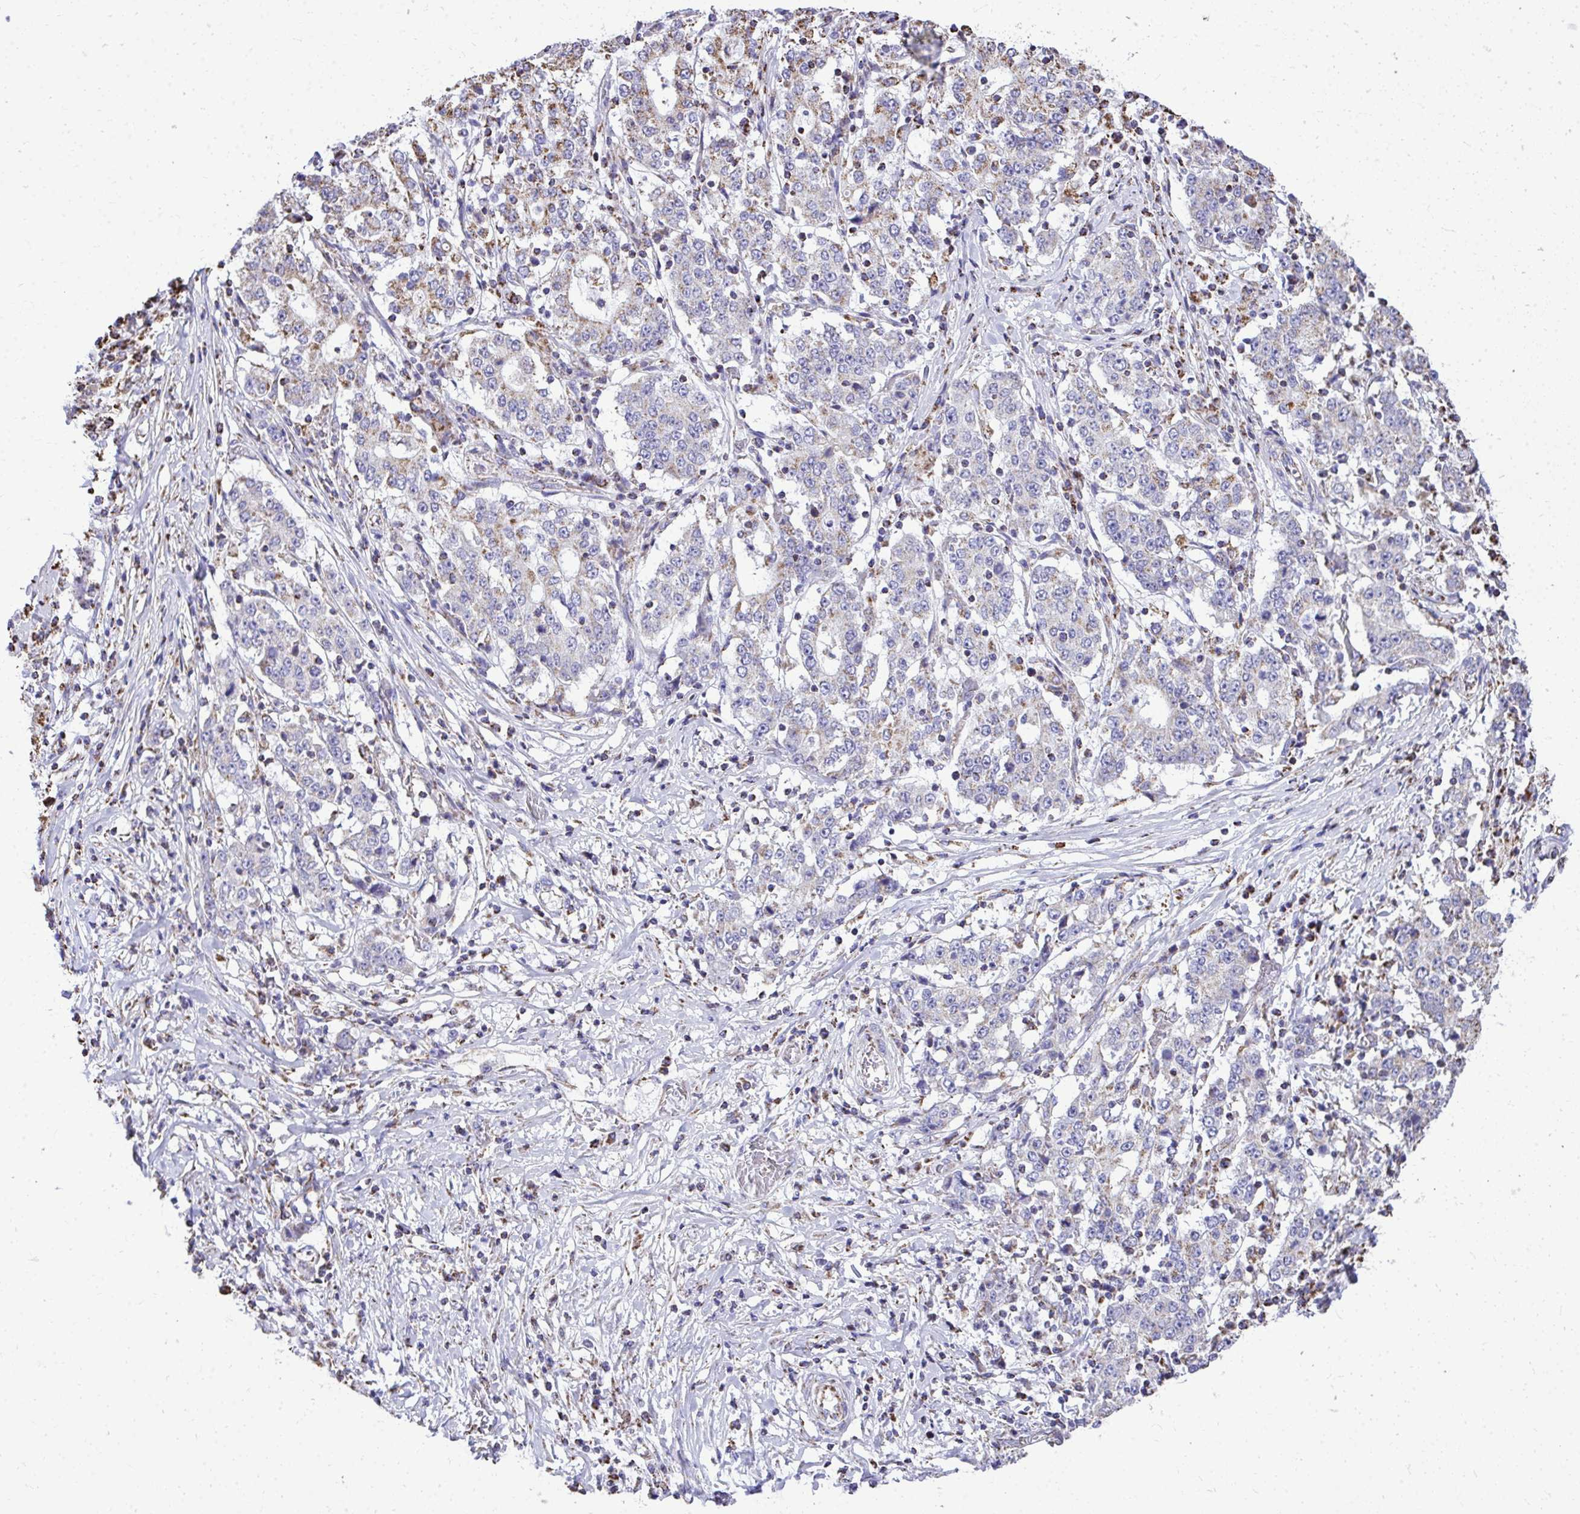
{"staining": {"intensity": "weak", "quantity": "<25%", "location": "cytoplasmic/membranous"}, "tissue": "stomach cancer", "cell_type": "Tumor cells", "image_type": "cancer", "snomed": [{"axis": "morphology", "description": "Adenocarcinoma, NOS"}, {"axis": "topography", "description": "Stomach"}], "caption": "Histopathology image shows no protein staining in tumor cells of stomach cancer tissue.", "gene": "MPZL2", "patient": {"sex": "male", "age": 59}}